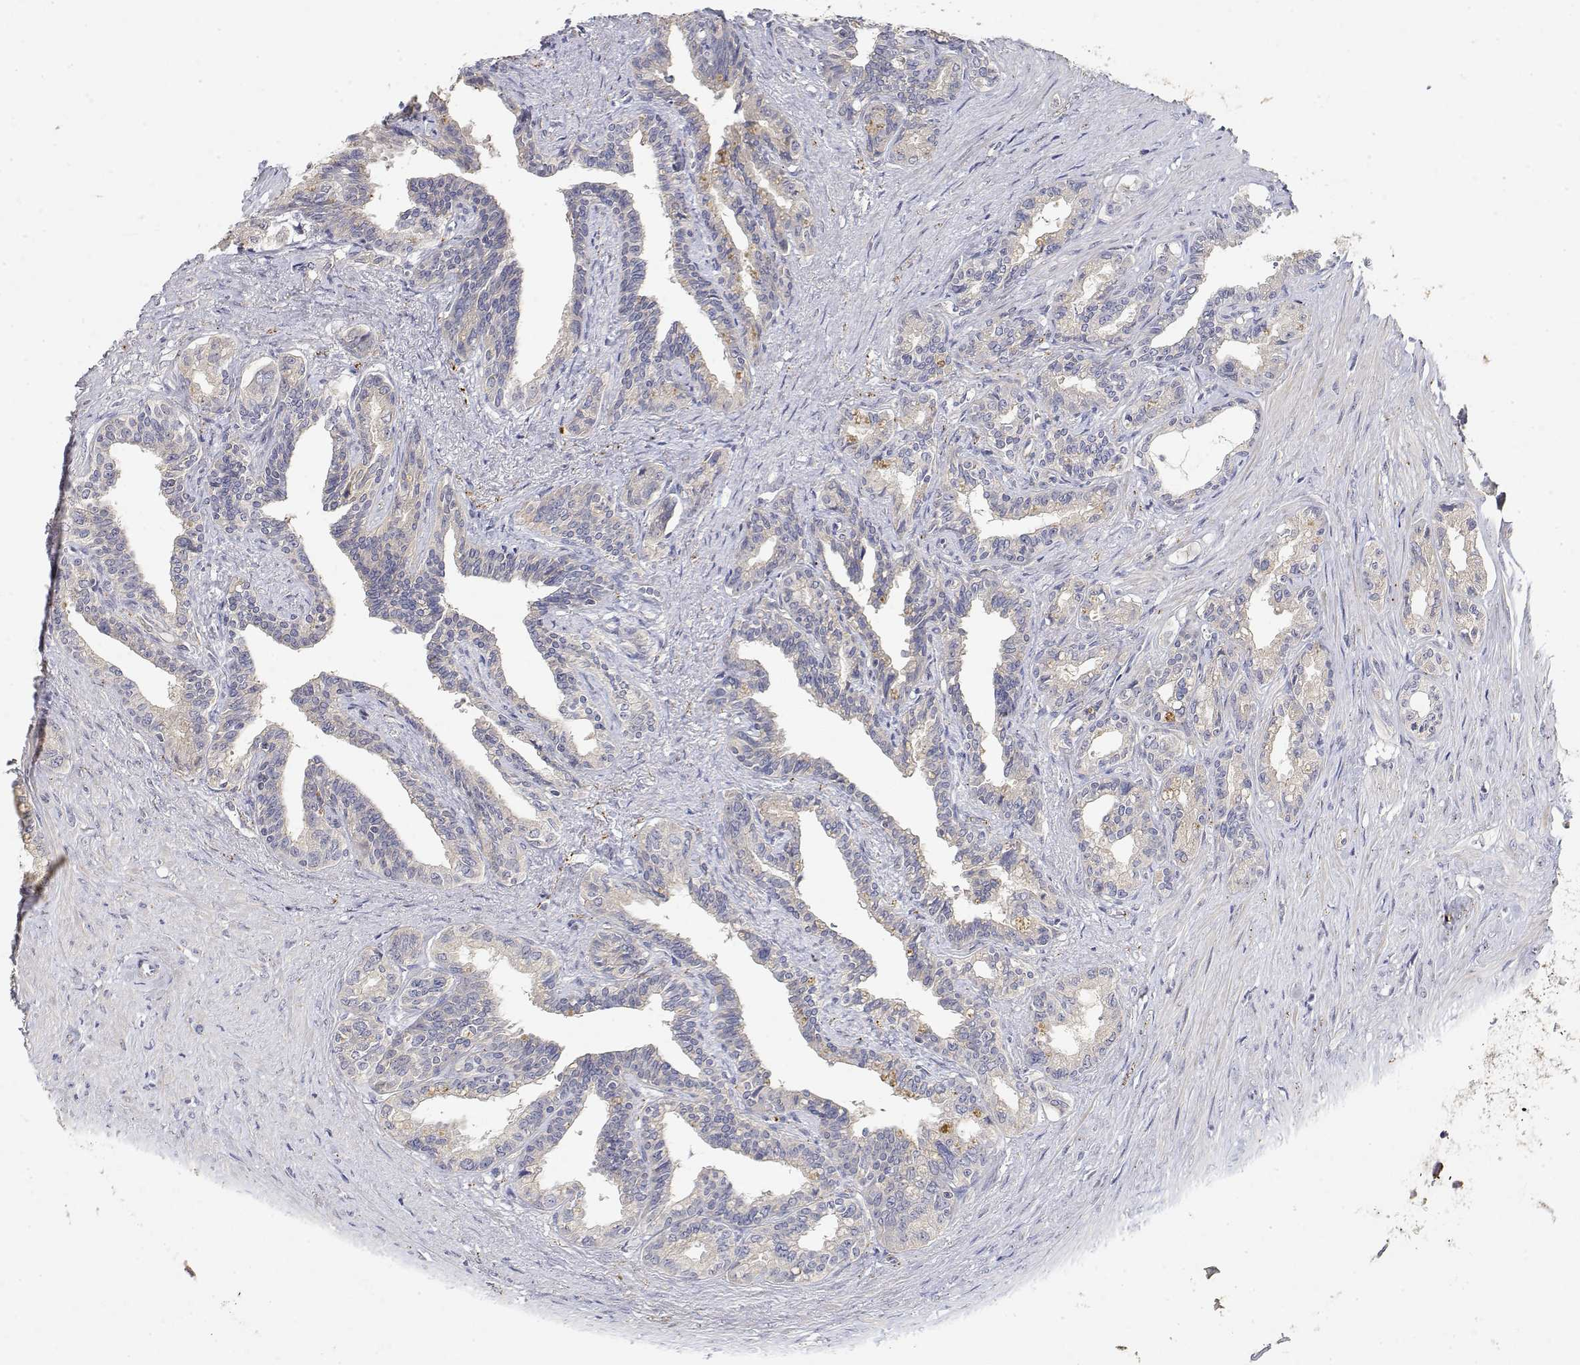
{"staining": {"intensity": "negative", "quantity": "none", "location": "none"}, "tissue": "seminal vesicle", "cell_type": "Glandular cells", "image_type": "normal", "snomed": [{"axis": "morphology", "description": "Normal tissue, NOS"}, {"axis": "morphology", "description": "Urothelial carcinoma, NOS"}, {"axis": "topography", "description": "Urinary bladder"}, {"axis": "topography", "description": "Seminal veicle"}], "caption": "DAB (3,3'-diaminobenzidine) immunohistochemical staining of normal human seminal vesicle displays no significant expression in glandular cells. (IHC, brightfield microscopy, high magnification).", "gene": "LONRF3", "patient": {"sex": "male", "age": 76}}